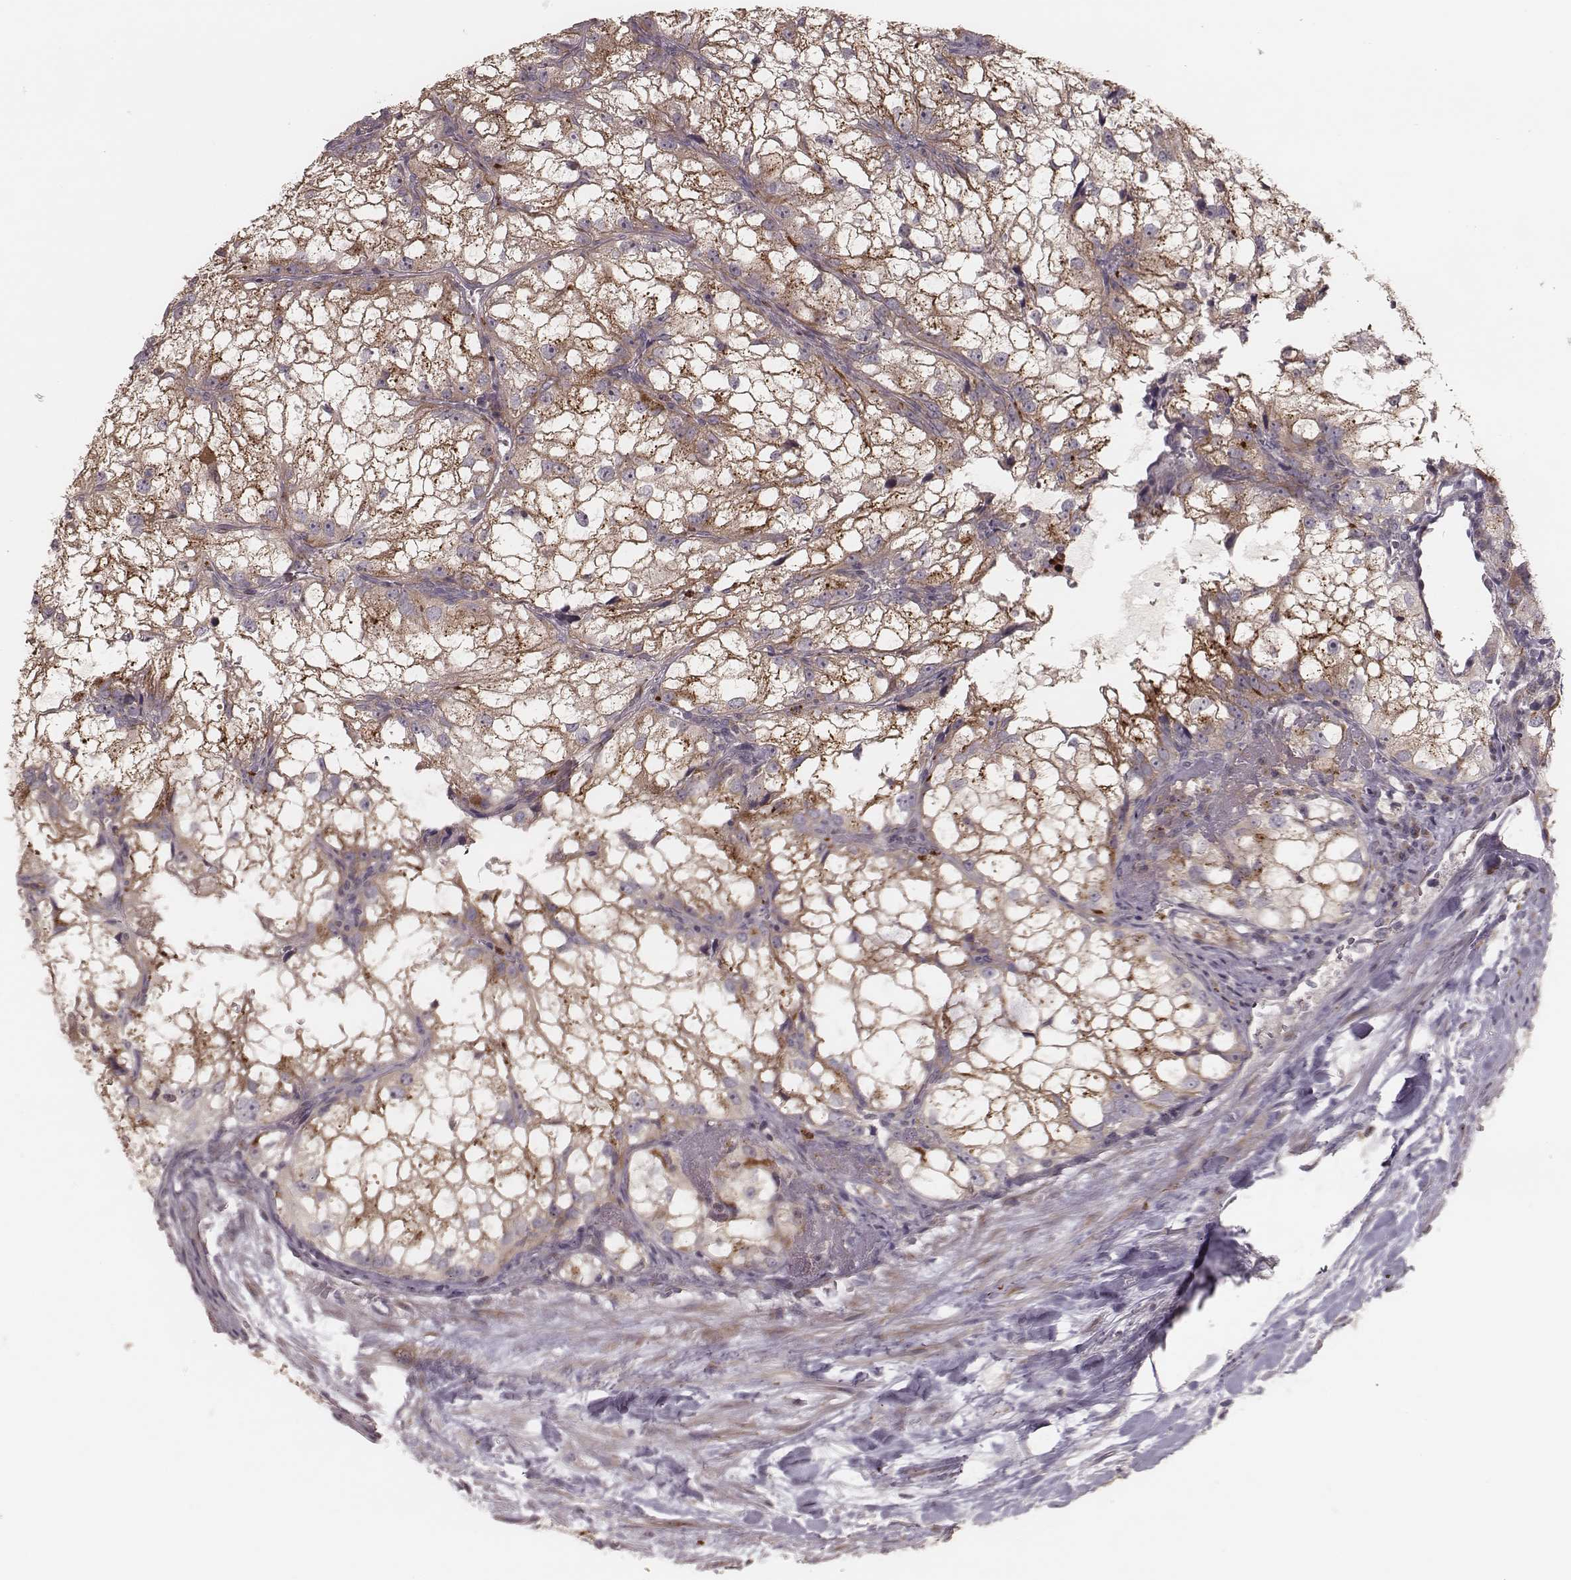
{"staining": {"intensity": "moderate", "quantity": ">75%", "location": "cytoplasmic/membranous"}, "tissue": "renal cancer", "cell_type": "Tumor cells", "image_type": "cancer", "snomed": [{"axis": "morphology", "description": "Adenocarcinoma, NOS"}, {"axis": "topography", "description": "Kidney"}], "caption": "This micrograph reveals immunohistochemistry (IHC) staining of human renal adenocarcinoma, with medium moderate cytoplasmic/membranous expression in approximately >75% of tumor cells.", "gene": "ABCA7", "patient": {"sex": "male", "age": 59}}